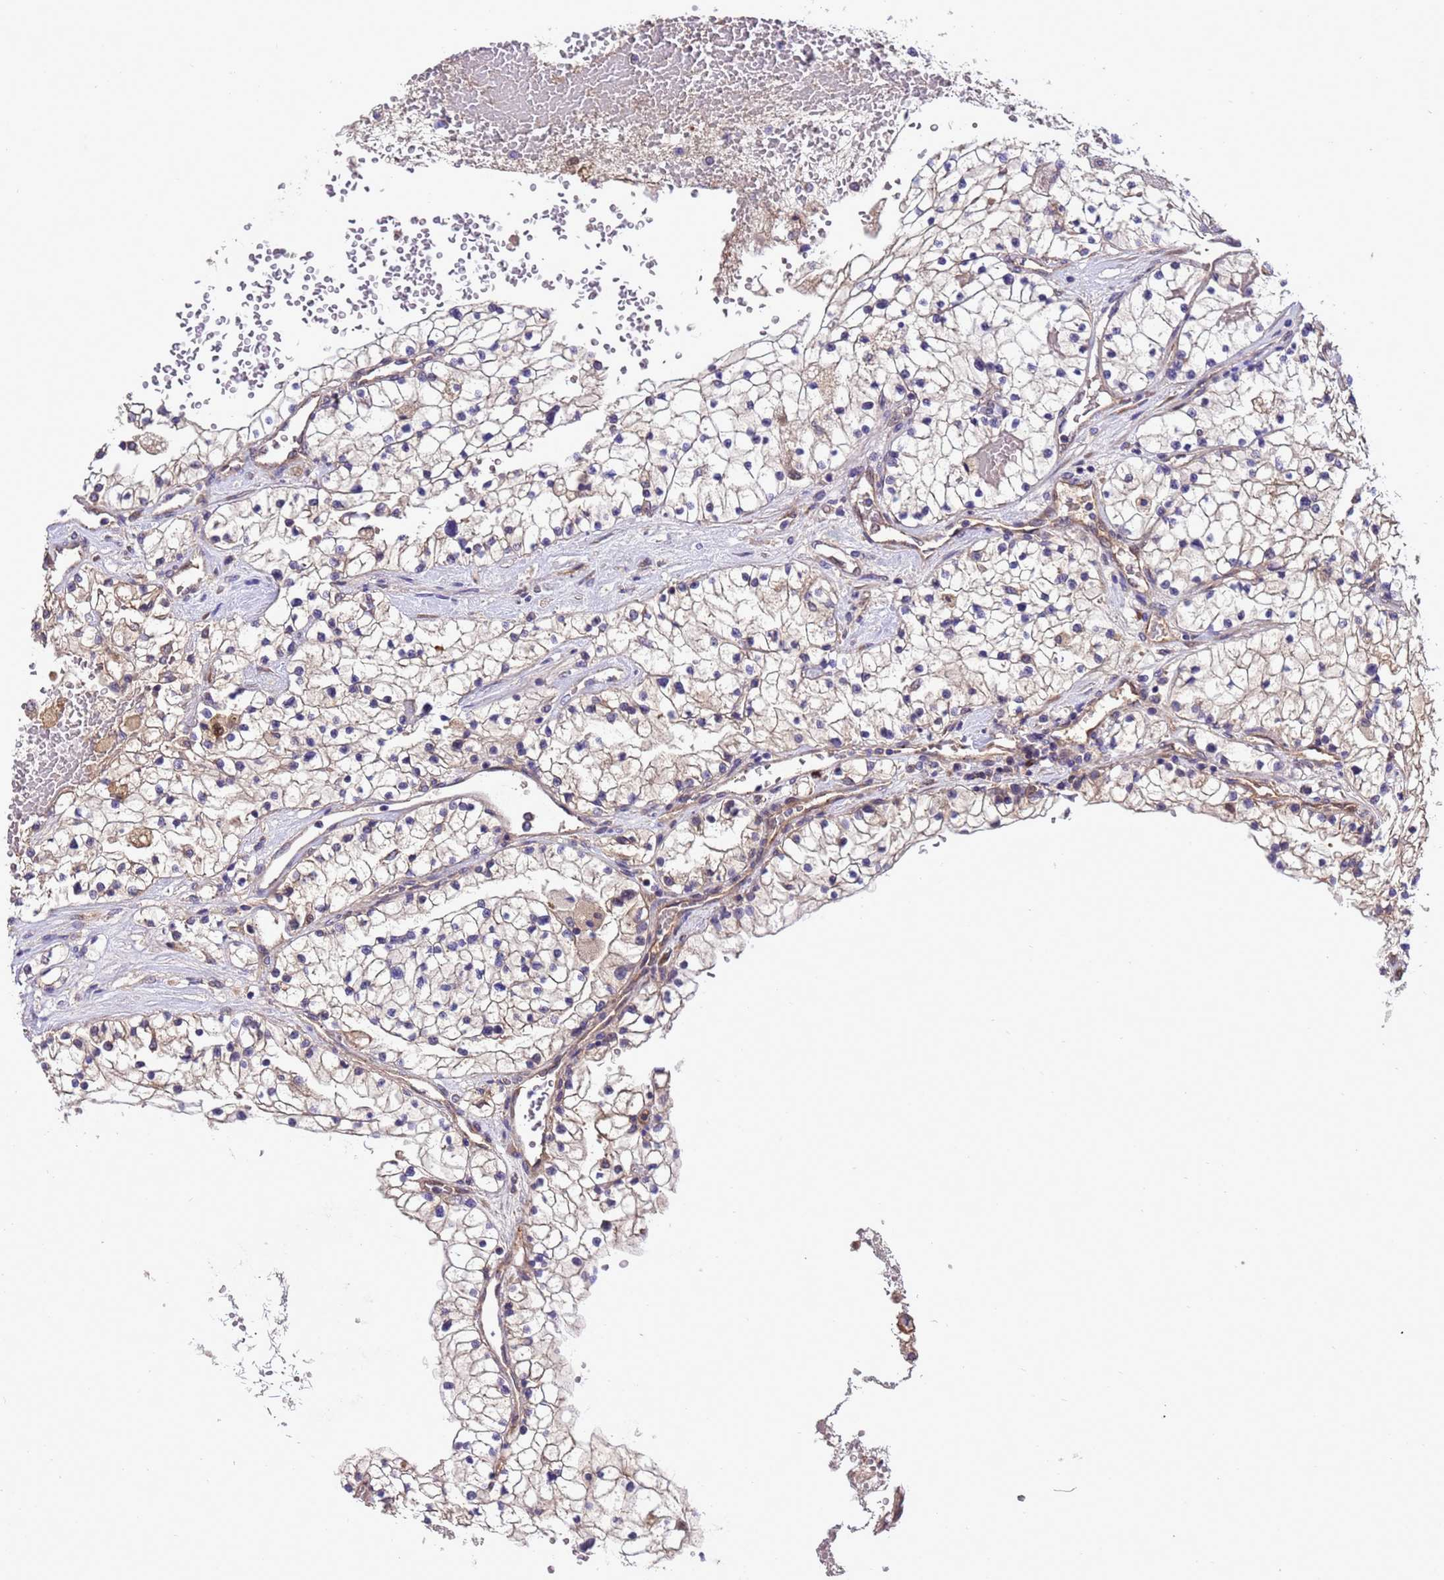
{"staining": {"intensity": "weak", "quantity": "<25%", "location": "cytoplasmic/membranous"}, "tissue": "renal cancer", "cell_type": "Tumor cells", "image_type": "cancer", "snomed": [{"axis": "morphology", "description": "Normal tissue, NOS"}, {"axis": "morphology", "description": "Adenocarcinoma, NOS"}, {"axis": "topography", "description": "Kidney"}], "caption": "Tumor cells are negative for protein expression in human renal adenocarcinoma.", "gene": "RABEP2", "patient": {"sex": "male", "age": 68}}